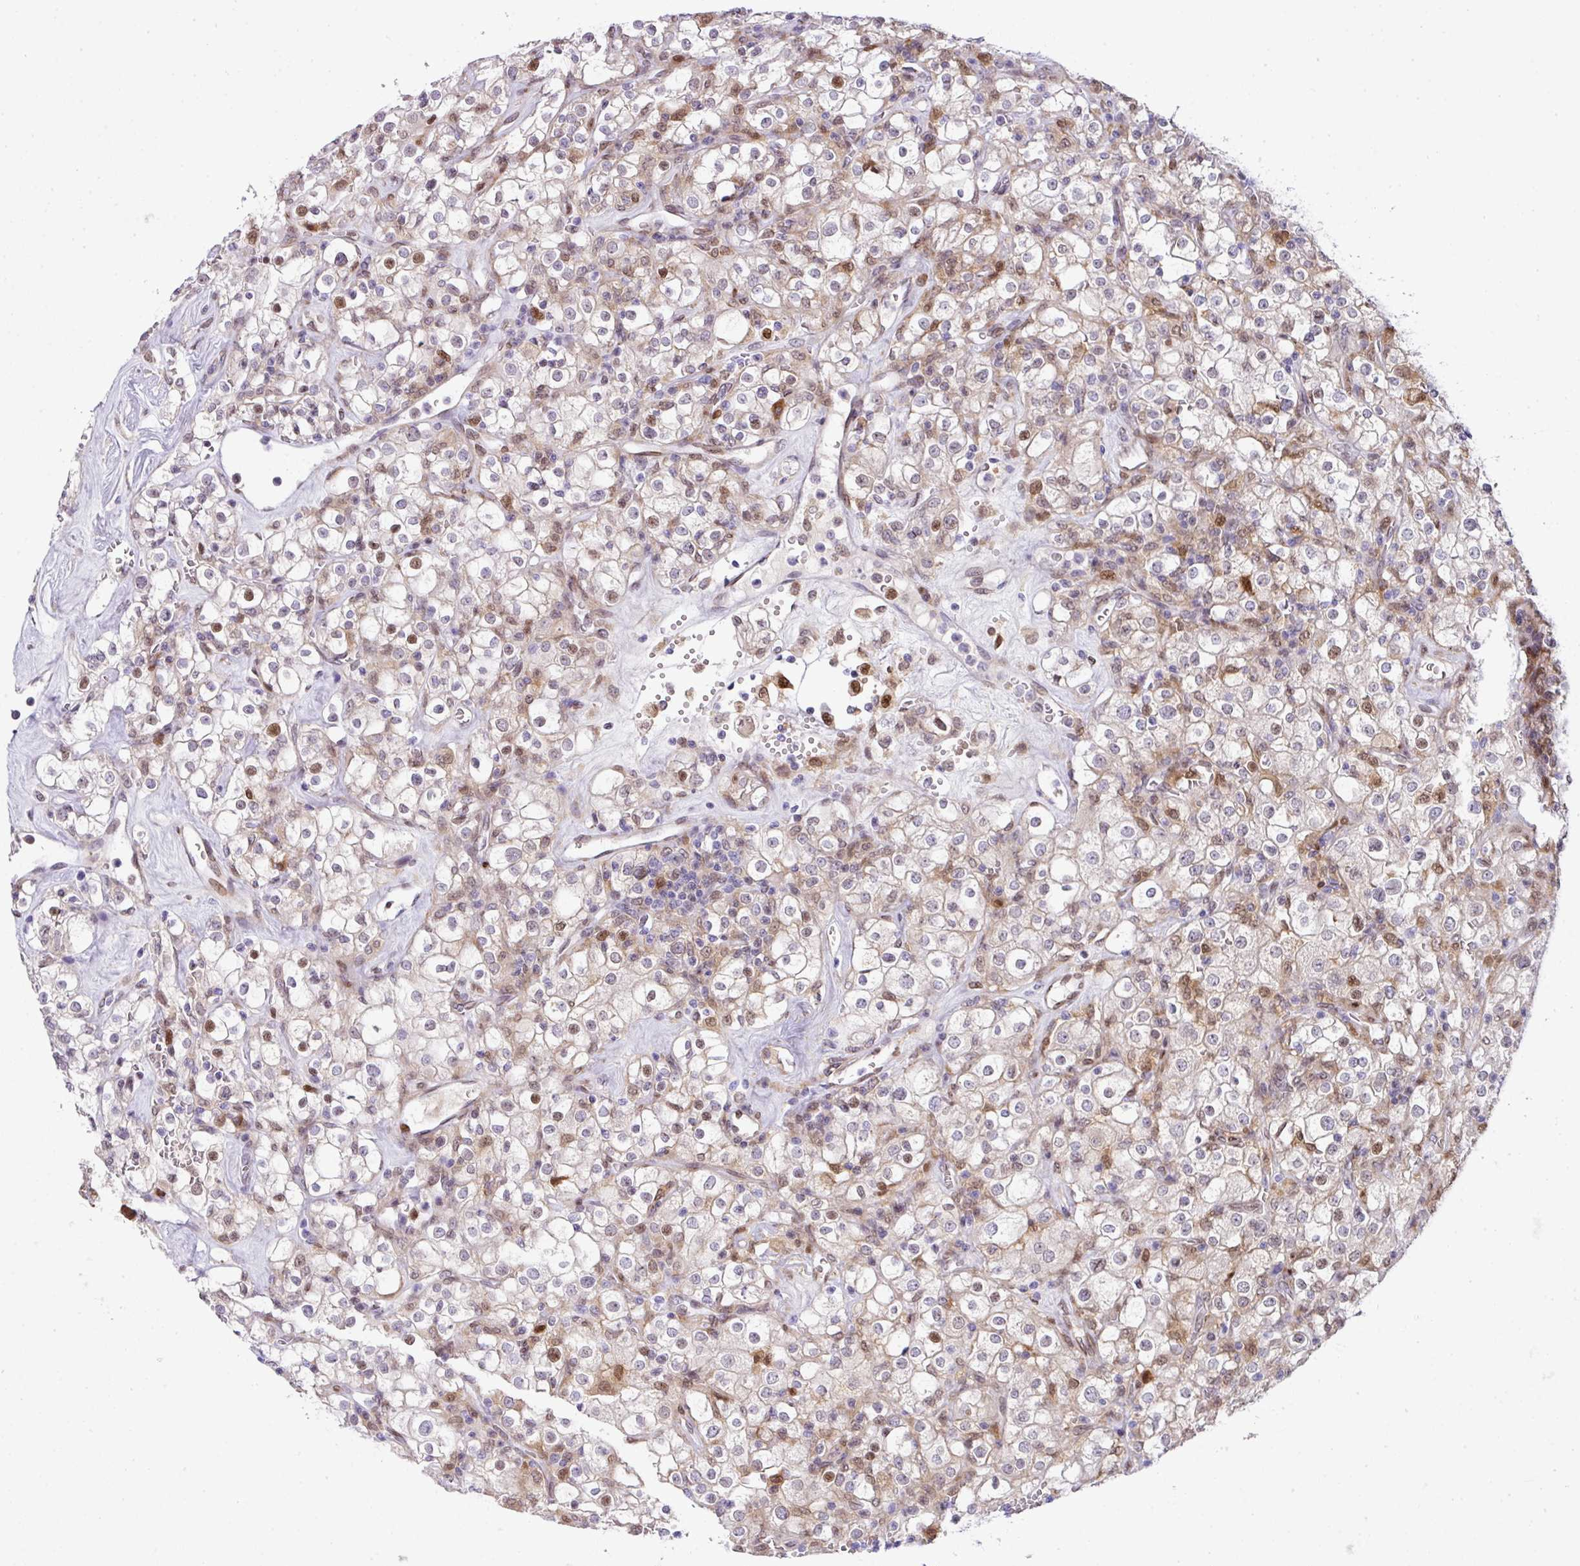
{"staining": {"intensity": "moderate", "quantity": "25%-75%", "location": "cytoplasmic/membranous,nuclear"}, "tissue": "renal cancer", "cell_type": "Tumor cells", "image_type": "cancer", "snomed": [{"axis": "morphology", "description": "Adenocarcinoma, NOS"}, {"axis": "topography", "description": "Kidney"}], "caption": "A histopathology image of human renal cancer (adenocarcinoma) stained for a protein displays moderate cytoplasmic/membranous and nuclear brown staining in tumor cells.", "gene": "PLK1", "patient": {"sex": "female", "age": 74}}